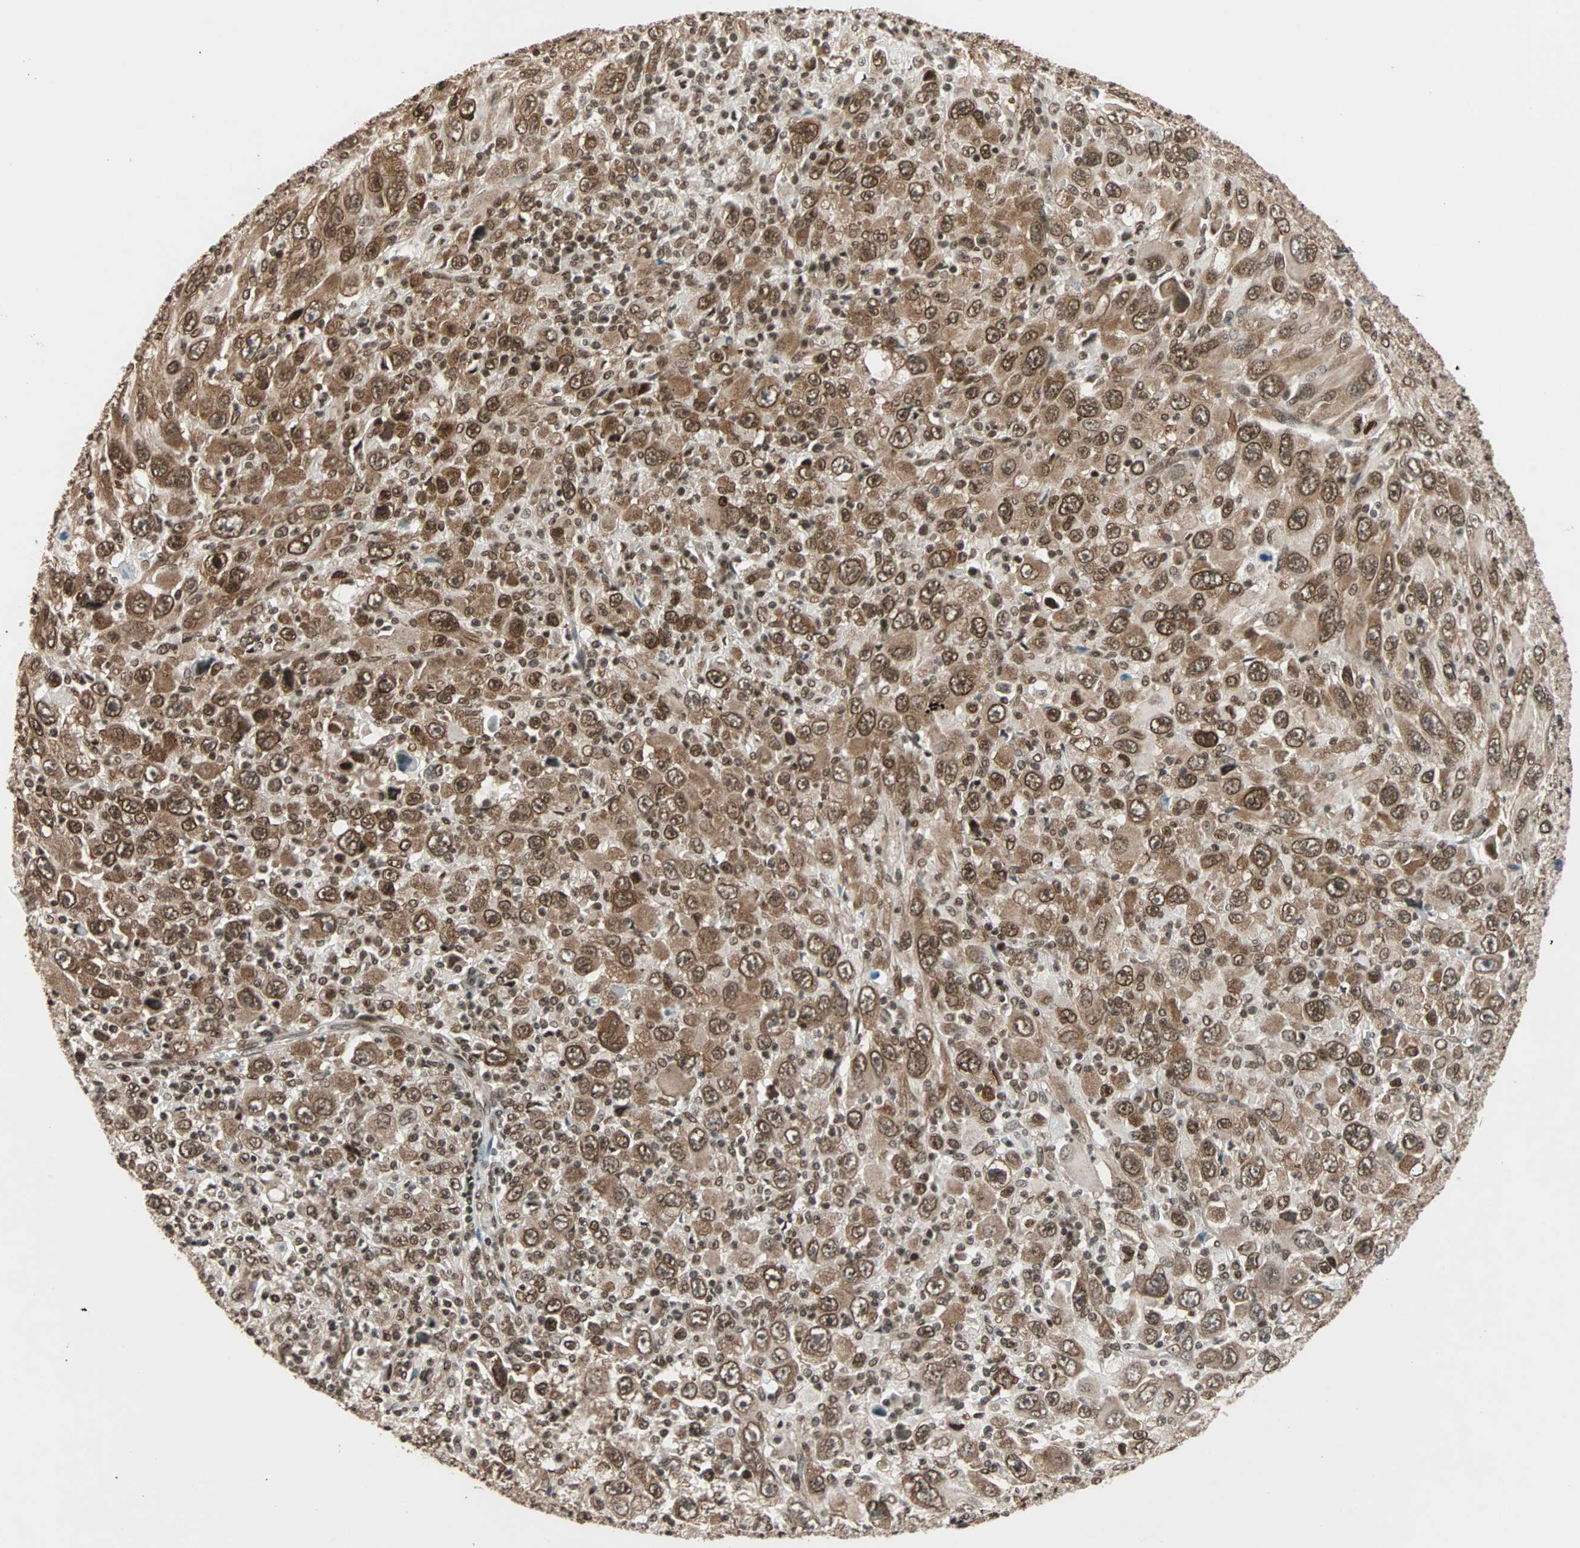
{"staining": {"intensity": "strong", "quantity": ">75%", "location": "cytoplasmic/membranous,nuclear"}, "tissue": "melanoma", "cell_type": "Tumor cells", "image_type": "cancer", "snomed": [{"axis": "morphology", "description": "Malignant melanoma, Metastatic site"}, {"axis": "topography", "description": "Skin"}], "caption": "Human malignant melanoma (metastatic site) stained with a brown dye reveals strong cytoplasmic/membranous and nuclear positive positivity in about >75% of tumor cells.", "gene": "DAZAP1", "patient": {"sex": "female", "age": 56}}